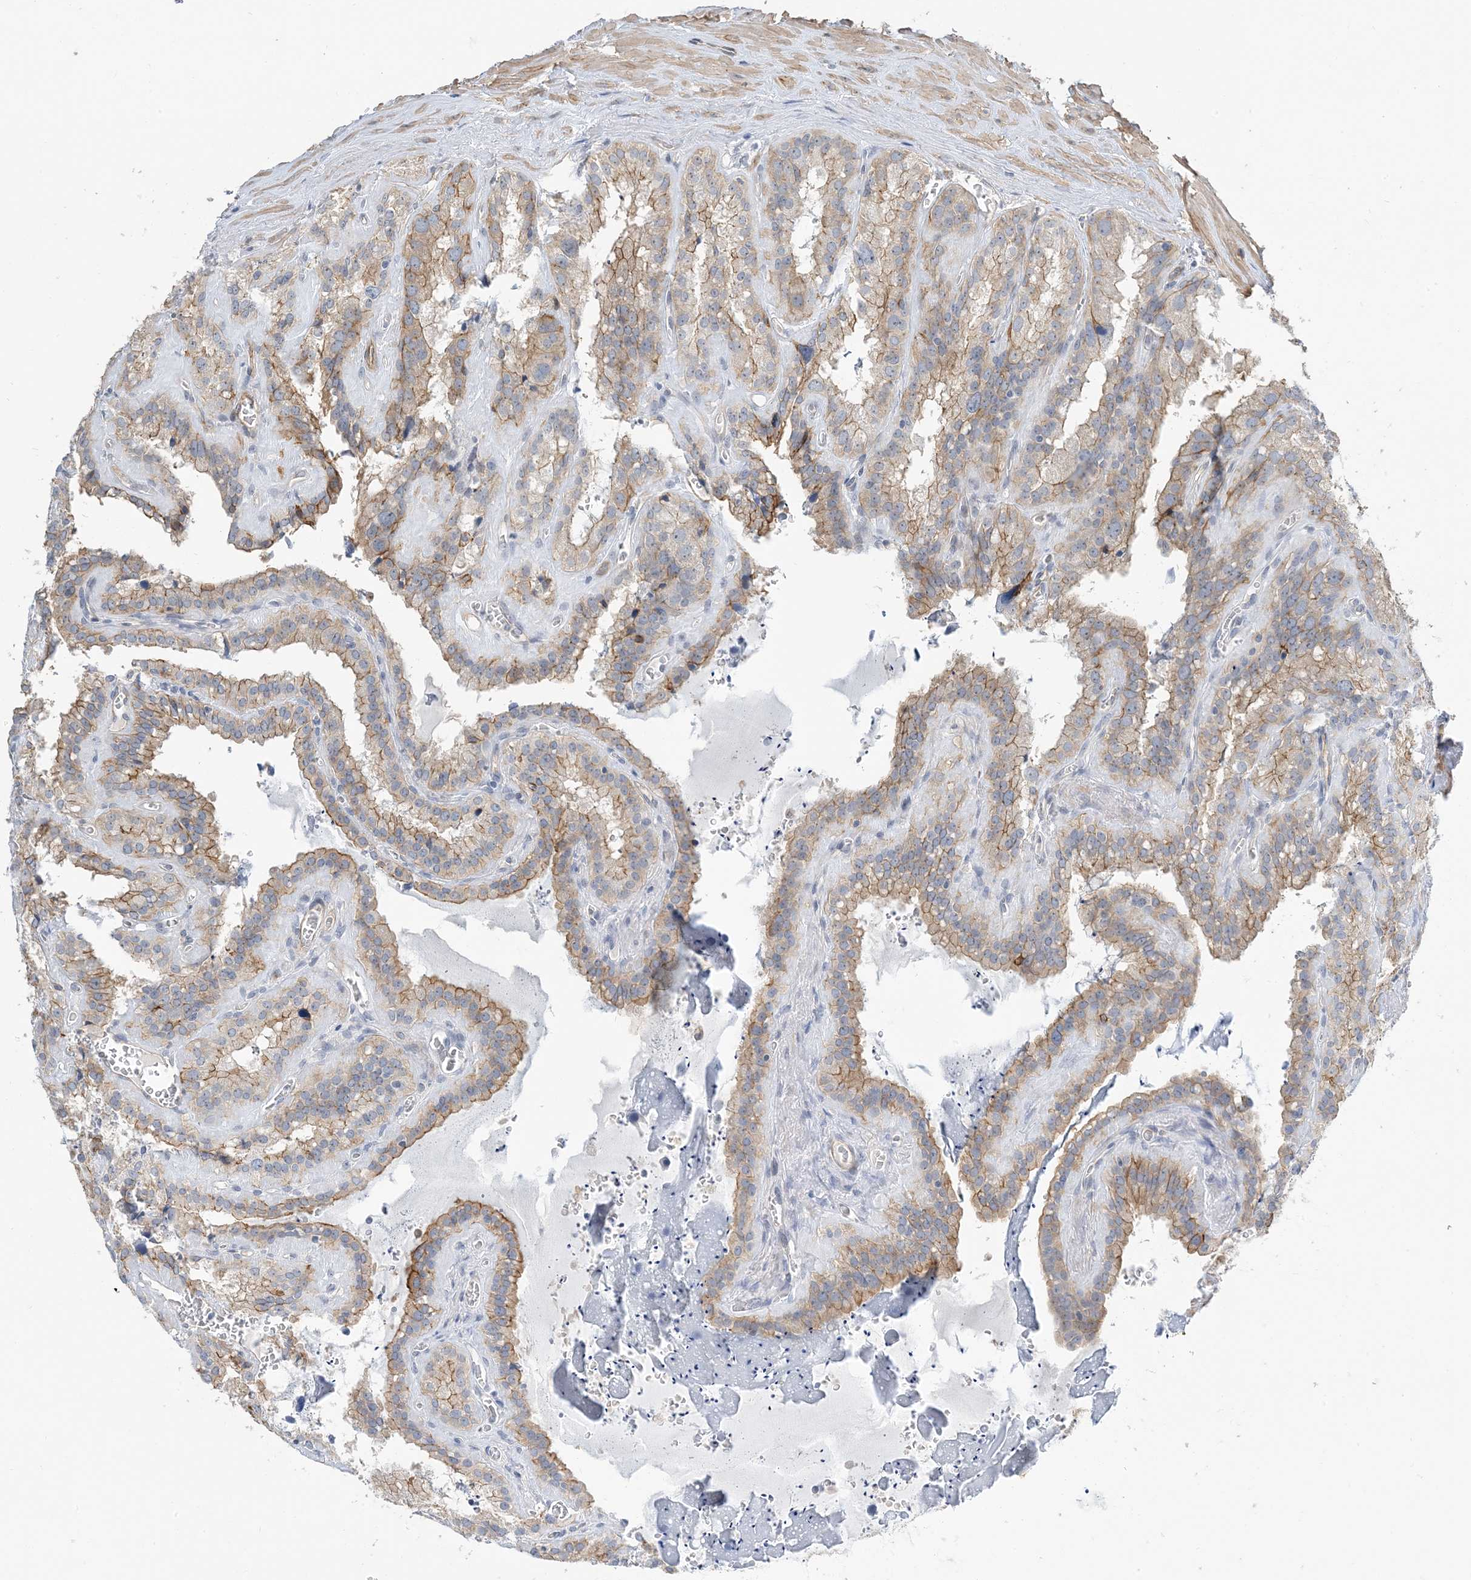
{"staining": {"intensity": "moderate", "quantity": ">75%", "location": "cytoplasmic/membranous"}, "tissue": "seminal vesicle", "cell_type": "Glandular cells", "image_type": "normal", "snomed": [{"axis": "morphology", "description": "Normal tissue, NOS"}, {"axis": "topography", "description": "Prostate"}, {"axis": "topography", "description": "Seminal veicle"}], "caption": "The histopathology image demonstrates staining of unremarkable seminal vesicle, revealing moderate cytoplasmic/membranous protein staining (brown color) within glandular cells. (DAB IHC with brightfield microscopy, high magnification).", "gene": "IL36B", "patient": {"sex": "male", "age": 59}}